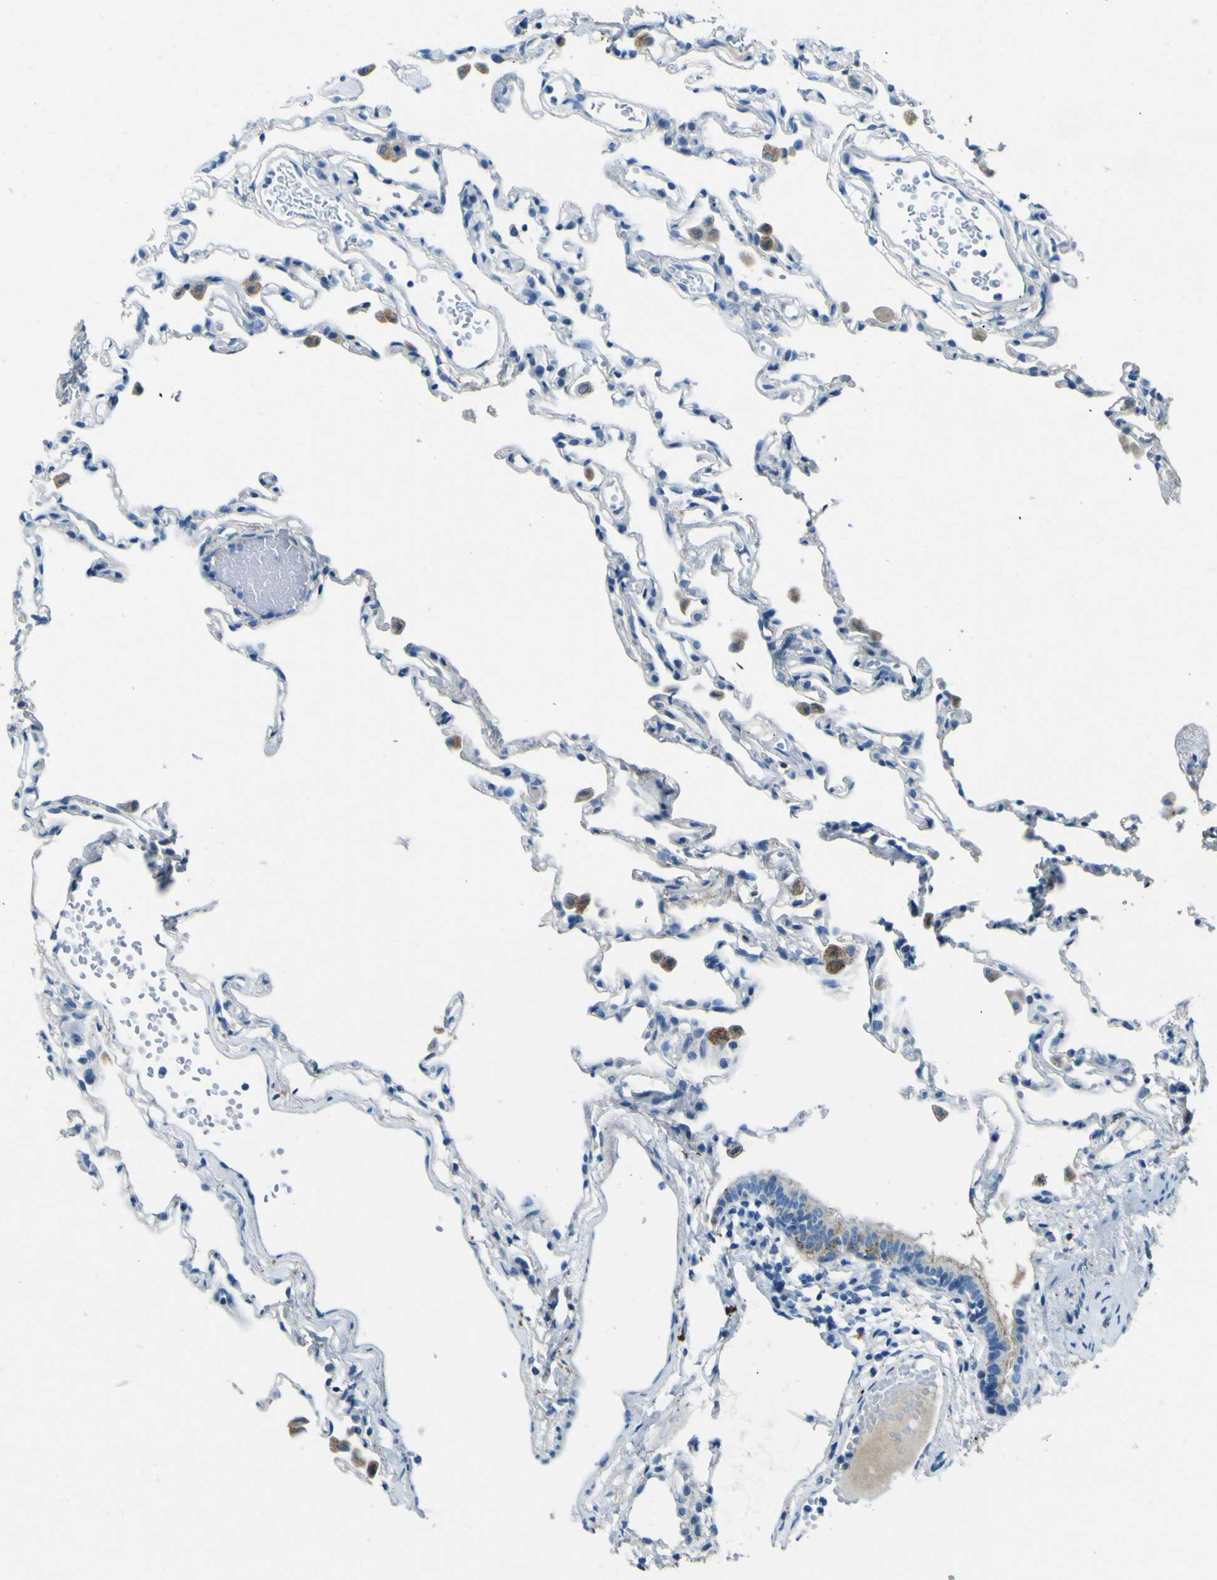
{"staining": {"intensity": "negative", "quantity": "none", "location": "none"}, "tissue": "lung", "cell_type": "Alveolar cells", "image_type": "normal", "snomed": [{"axis": "morphology", "description": "Normal tissue, NOS"}, {"axis": "topography", "description": "Lung"}], "caption": "IHC image of unremarkable lung: lung stained with DAB (3,3'-diaminobenzidine) exhibits no significant protein staining in alveolar cells.", "gene": "PDE9A", "patient": {"sex": "female", "age": 49}}